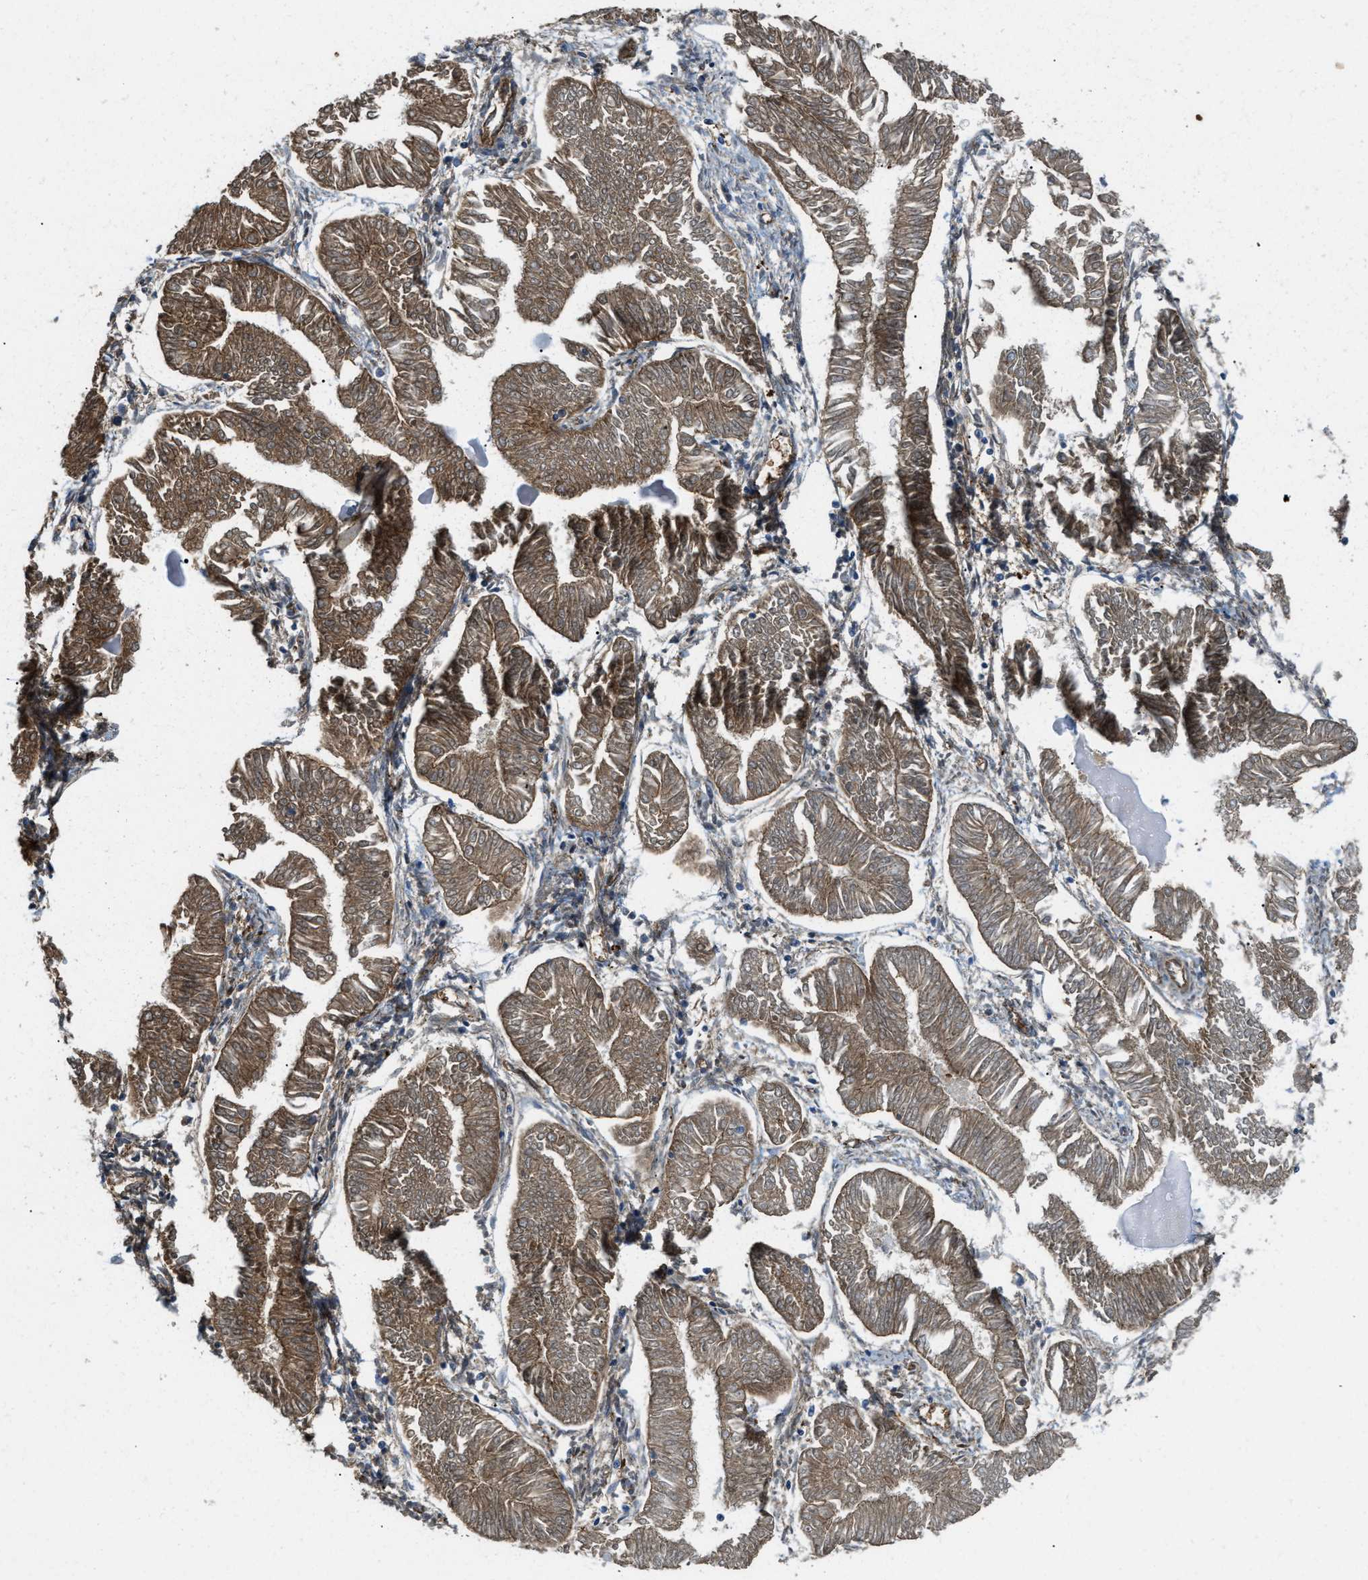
{"staining": {"intensity": "moderate", "quantity": ">75%", "location": "cytoplasmic/membranous"}, "tissue": "endometrial cancer", "cell_type": "Tumor cells", "image_type": "cancer", "snomed": [{"axis": "morphology", "description": "Adenocarcinoma, NOS"}, {"axis": "topography", "description": "Endometrium"}], "caption": "A high-resolution photomicrograph shows immunohistochemistry (IHC) staining of endometrial adenocarcinoma, which reveals moderate cytoplasmic/membranous expression in about >75% of tumor cells.", "gene": "ERC1", "patient": {"sex": "female", "age": 53}}